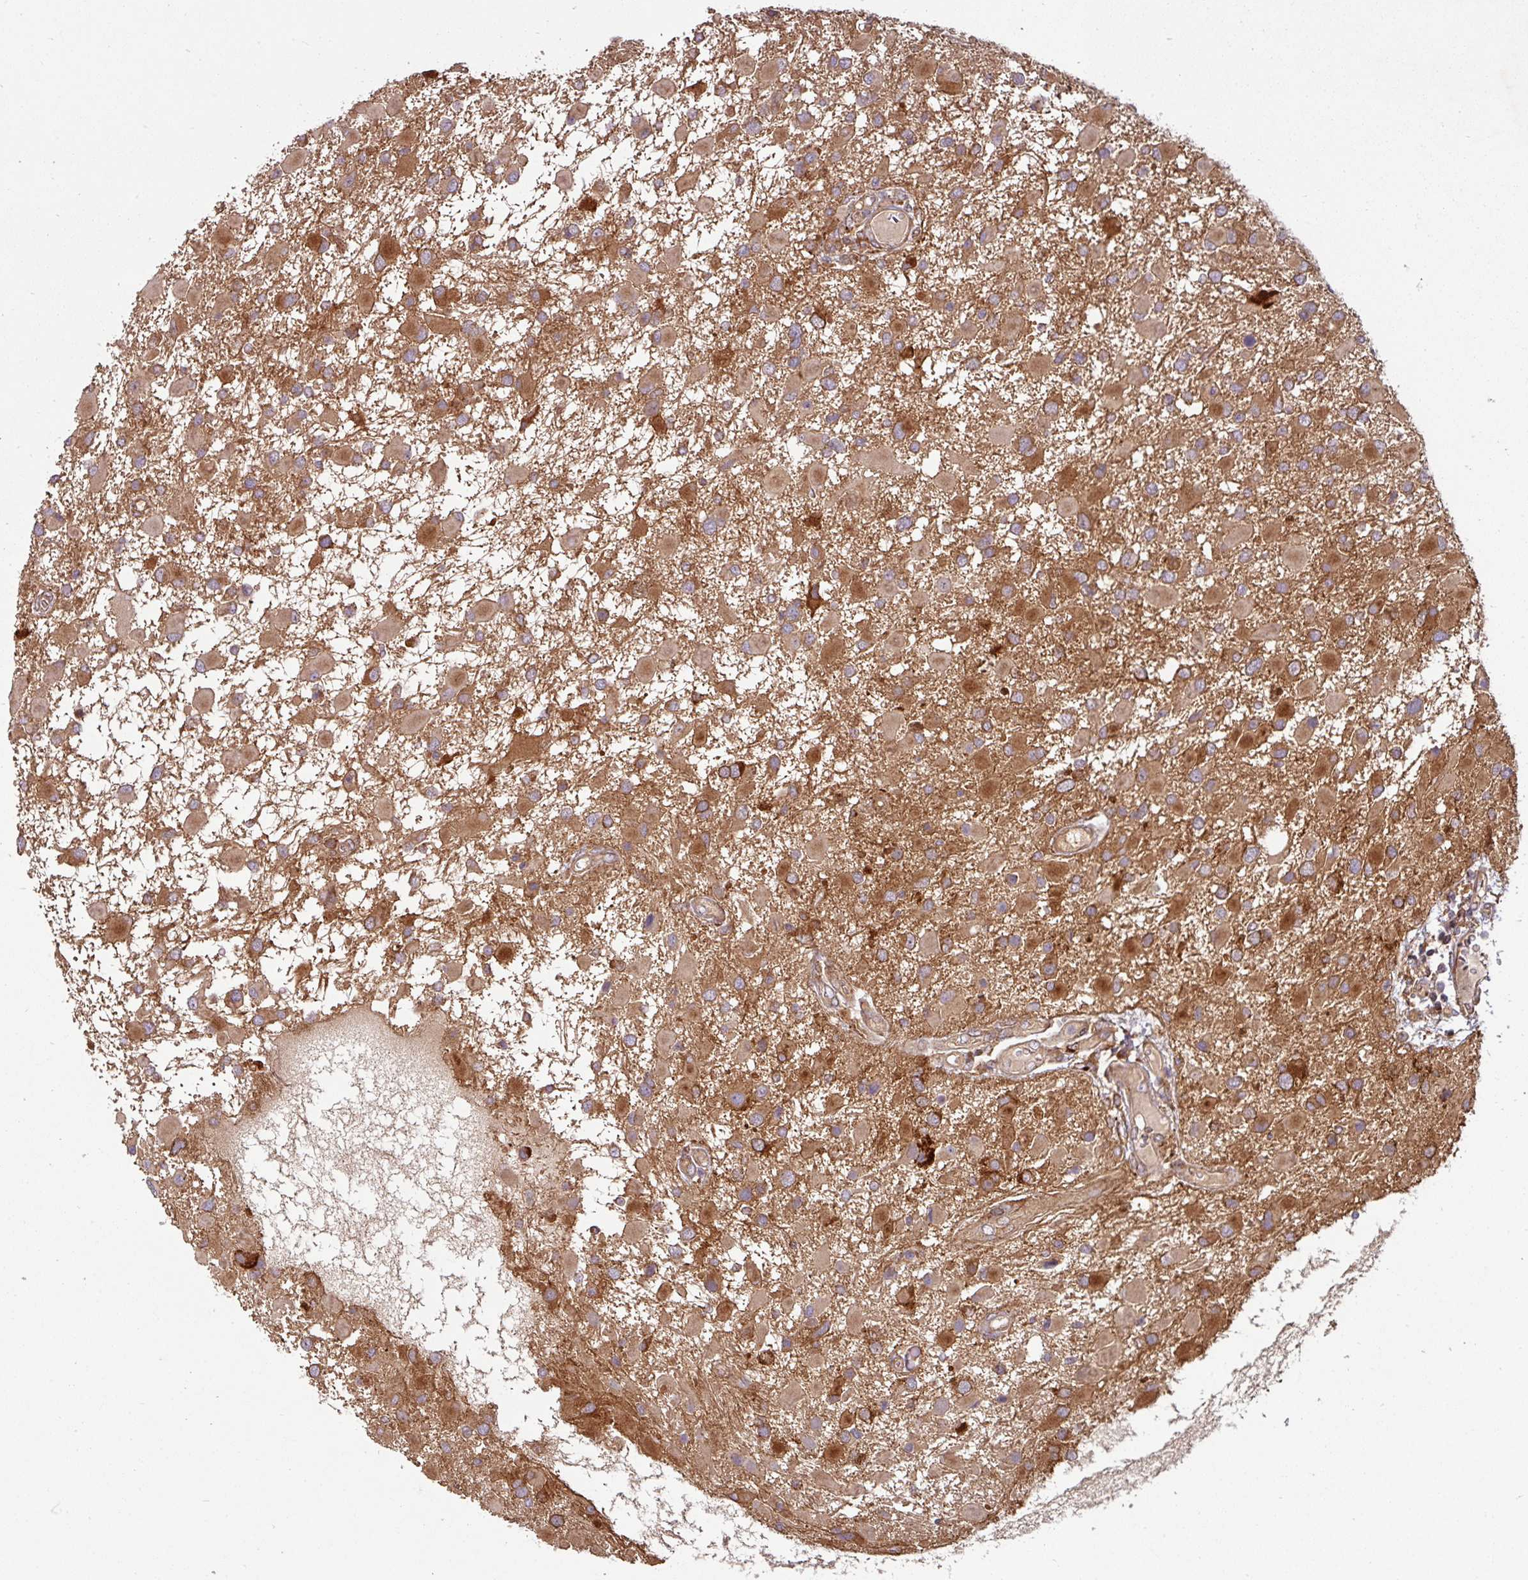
{"staining": {"intensity": "moderate", "quantity": ">75%", "location": "cytoplasmic/membranous"}, "tissue": "glioma", "cell_type": "Tumor cells", "image_type": "cancer", "snomed": [{"axis": "morphology", "description": "Glioma, malignant, High grade"}, {"axis": "topography", "description": "Brain"}], "caption": "Protein staining of malignant glioma (high-grade) tissue shows moderate cytoplasmic/membranous positivity in approximately >75% of tumor cells. (DAB (3,3'-diaminobenzidine) IHC, brown staining for protein, blue staining for nuclei).", "gene": "RAB5A", "patient": {"sex": "male", "age": 53}}